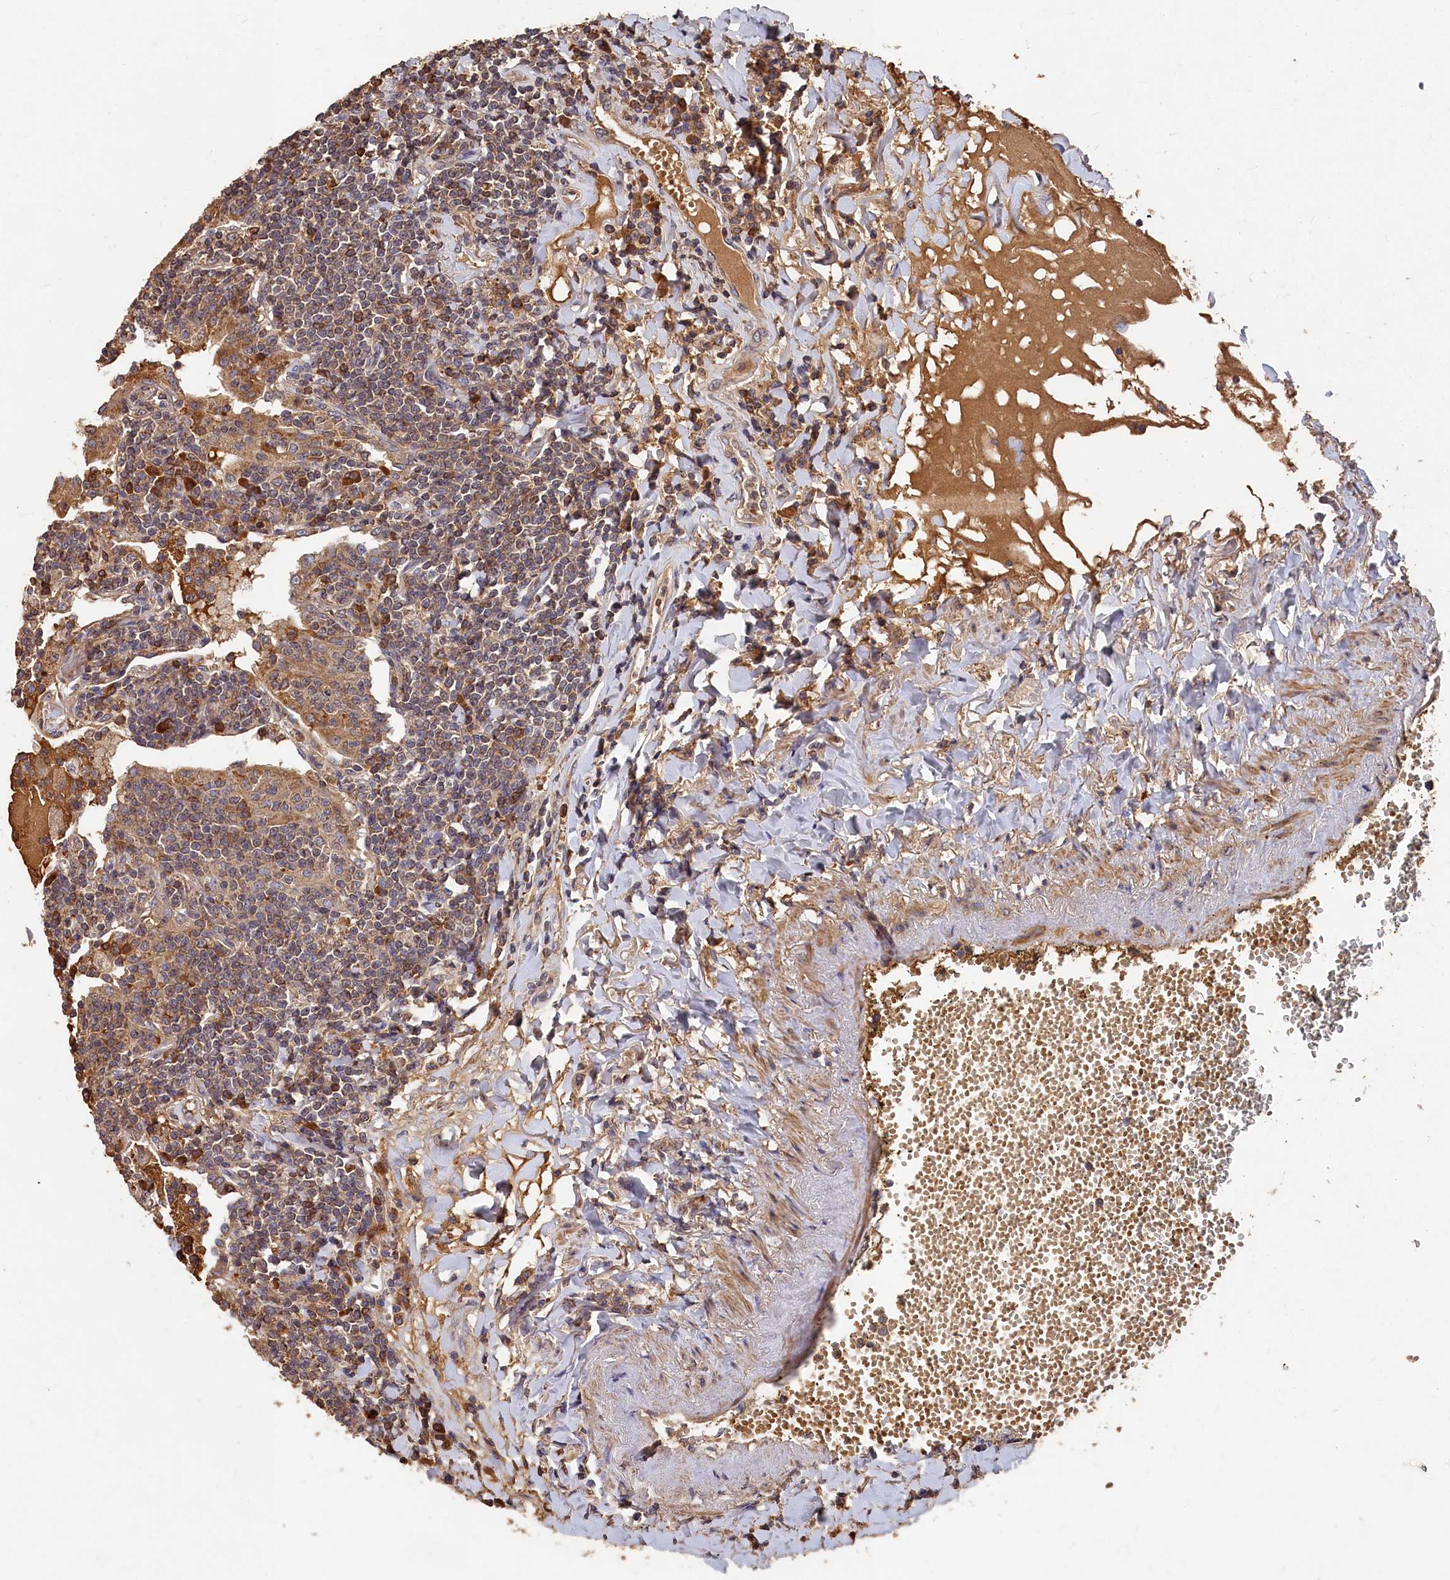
{"staining": {"intensity": "weak", "quantity": ">75%", "location": "cytoplasmic/membranous"}, "tissue": "lymphoma", "cell_type": "Tumor cells", "image_type": "cancer", "snomed": [{"axis": "morphology", "description": "Malignant lymphoma, non-Hodgkin's type, Low grade"}, {"axis": "topography", "description": "Lung"}], "caption": "High-power microscopy captured an IHC photomicrograph of low-grade malignant lymphoma, non-Hodgkin's type, revealing weak cytoplasmic/membranous positivity in about >75% of tumor cells. Nuclei are stained in blue.", "gene": "DHRS11", "patient": {"sex": "female", "age": 71}}